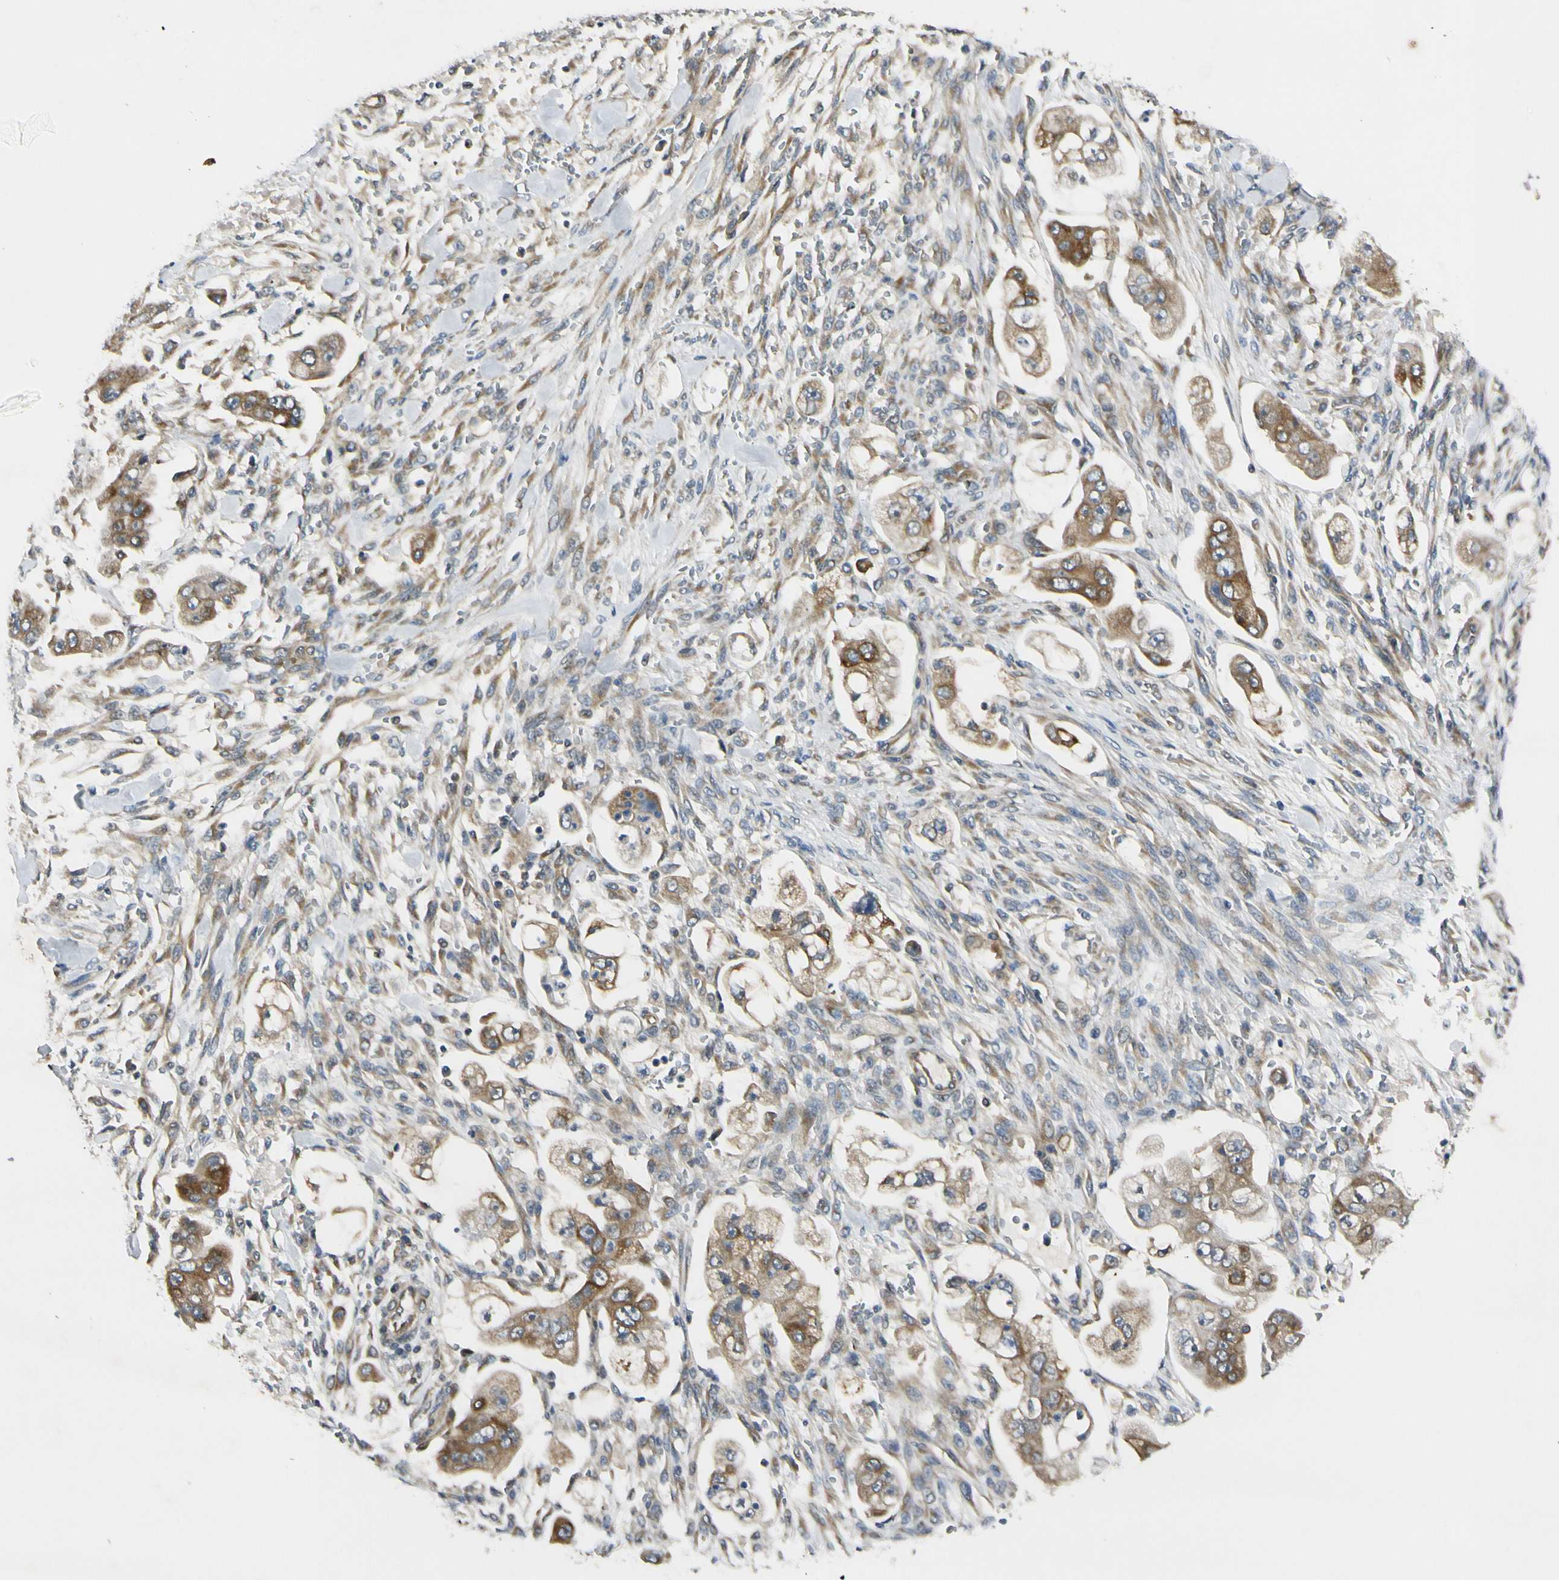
{"staining": {"intensity": "moderate", "quantity": ">75%", "location": "cytoplasmic/membranous"}, "tissue": "stomach cancer", "cell_type": "Tumor cells", "image_type": "cancer", "snomed": [{"axis": "morphology", "description": "Adenocarcinoma, NOS"}, {"axis": "topography", "description": "Stomach"}], "caption": "Protein staining reveals moderate cytoplasmic/membranous positivity in about >75% of tumor cells in adenocarcinoma (stomach). Ihc stains the protein of interest in brown and the nuclei are stained blue.", "gene": "RPS6KB2", "patient": {"sex": "male", "age": 62}}